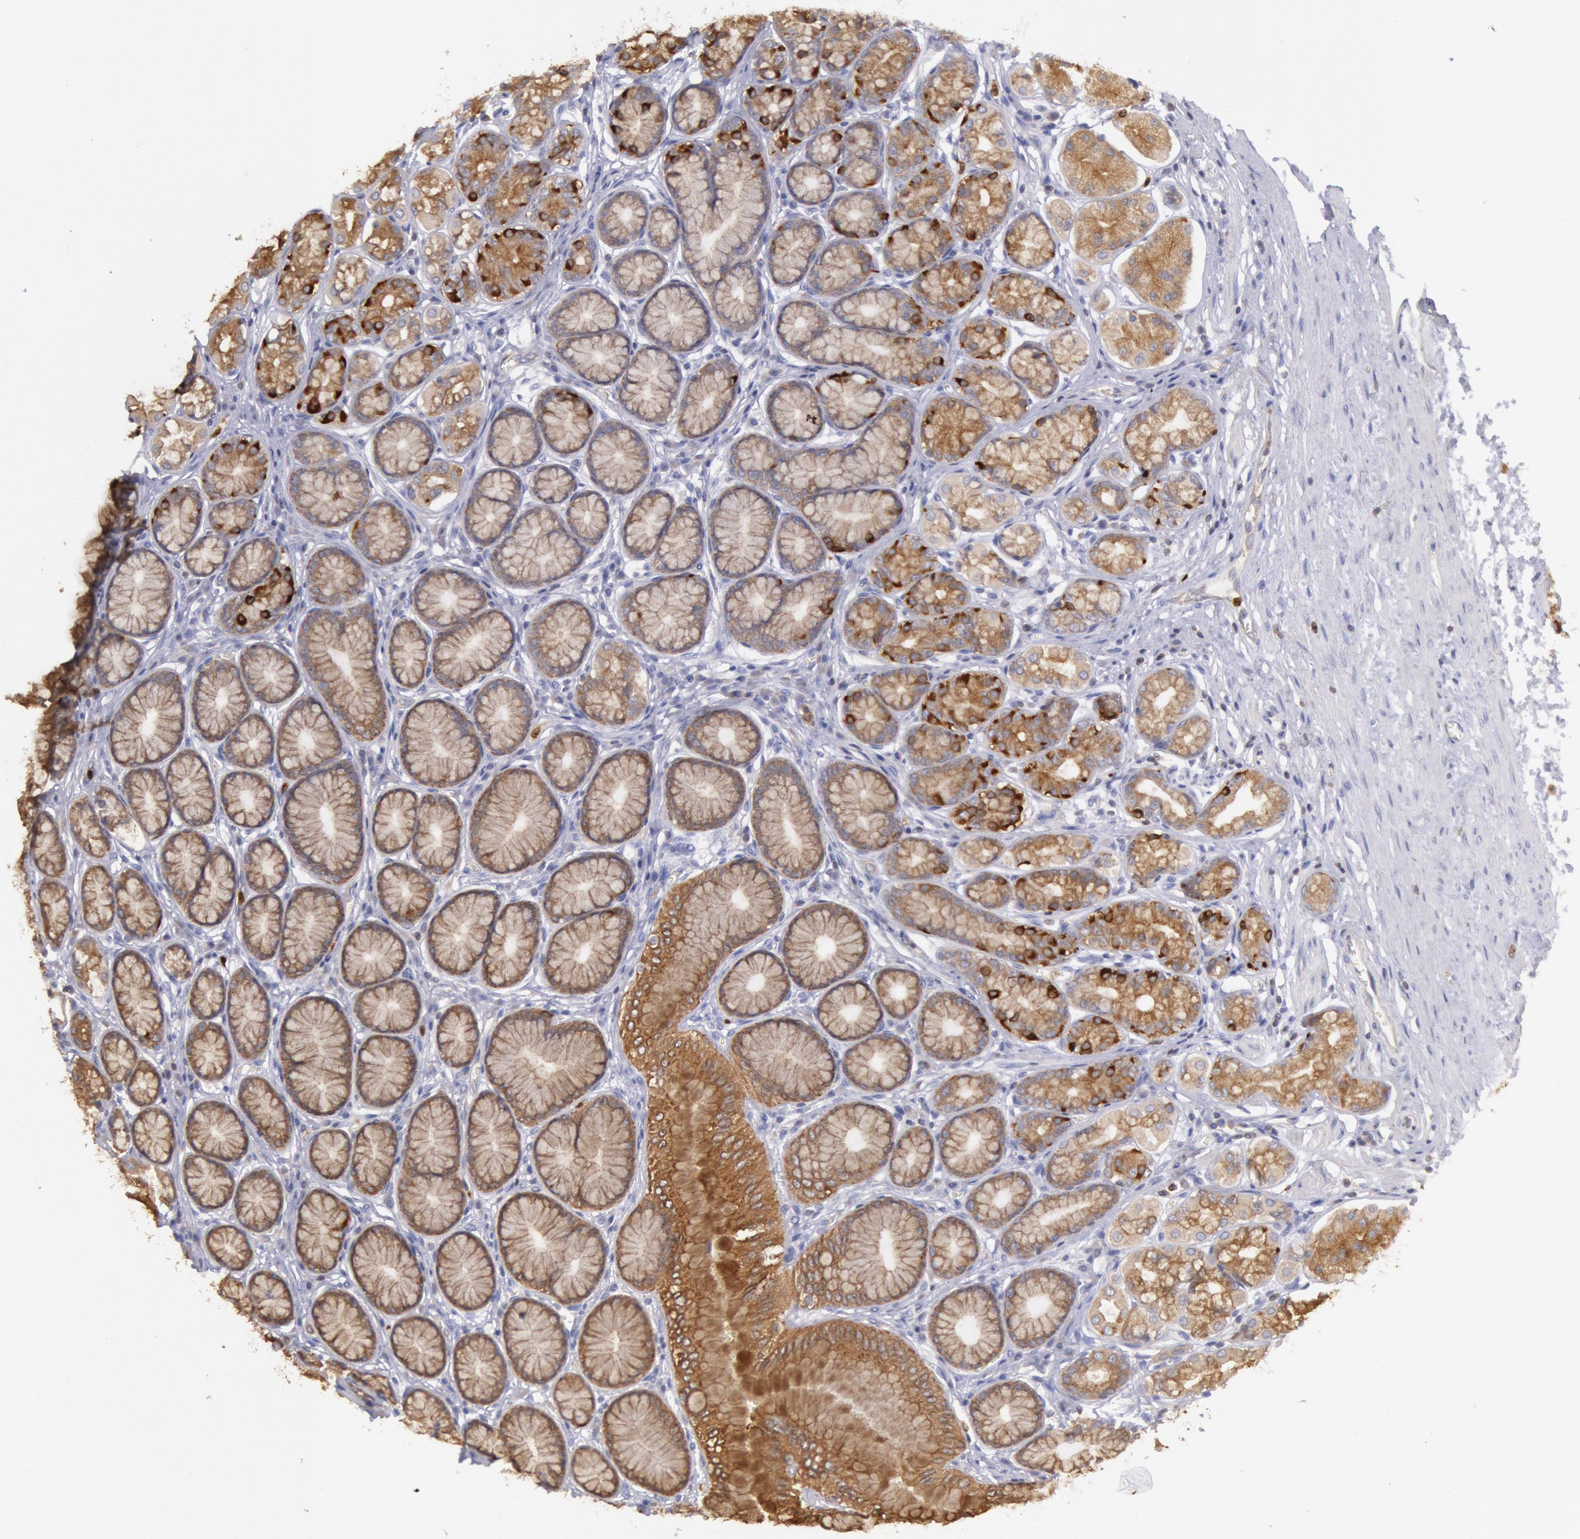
{"staining": {"intensity": "moderate", "quantity": ">75%", "location": "cytoplasmic/membranous"}, "tissue": "stomach", "cell_type": "Glandular cells", "image_type": "normal", "snomed": [{"axis": "morphology", "description": "Normal tissue, NOS"}, {"axis": "topography", "description": "Stomach"}, {"axis": "topography", "description": "Stomach, lower"}], "caption": "A high-resolution image shows immunohistochemistry staining of unremarkable stomach, which displays moderate cytoplasmic/membranous positivity in approximately >75% of glandular cells.", "gene": "RAB27A", "patient": {"sex": "male", "age": 76}}